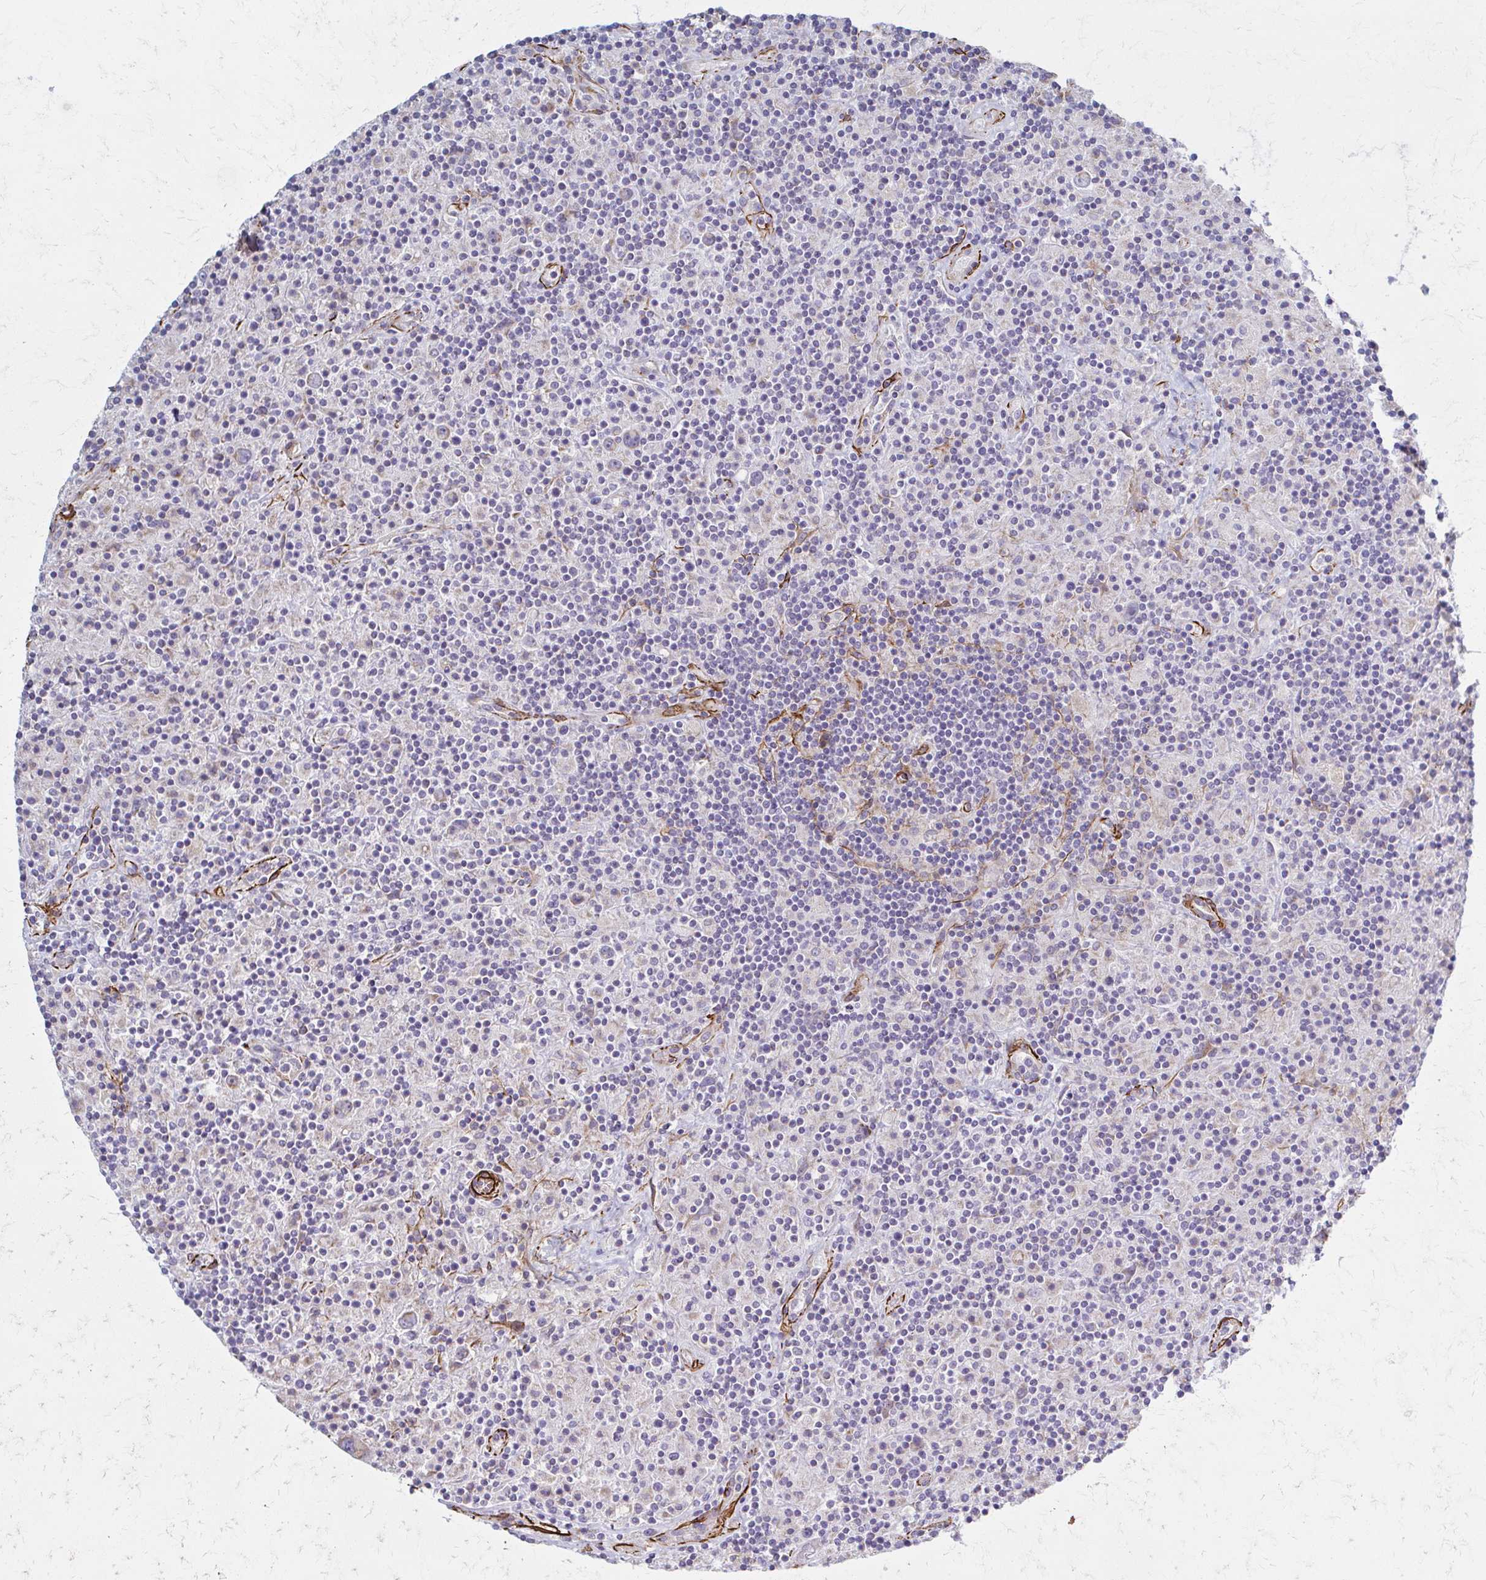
{"staining": {"intensity": "negative", "quantity": "none", "location": "none"}, "tissue": "lymphoma", "cell_type": "Tumor cells", "image_type": "cancer", "snomed": [{"axis": "morphology", "description": "Hodgkin's disease, NOS"}, {"axis": "topography", "description": "Lymph node"}], "caption": "Tumor cells are negative for brown protein staining in Hodgkin's disease.", "gene": "TIMMDC1", "patient": {"sex": "male", "age": 70}}